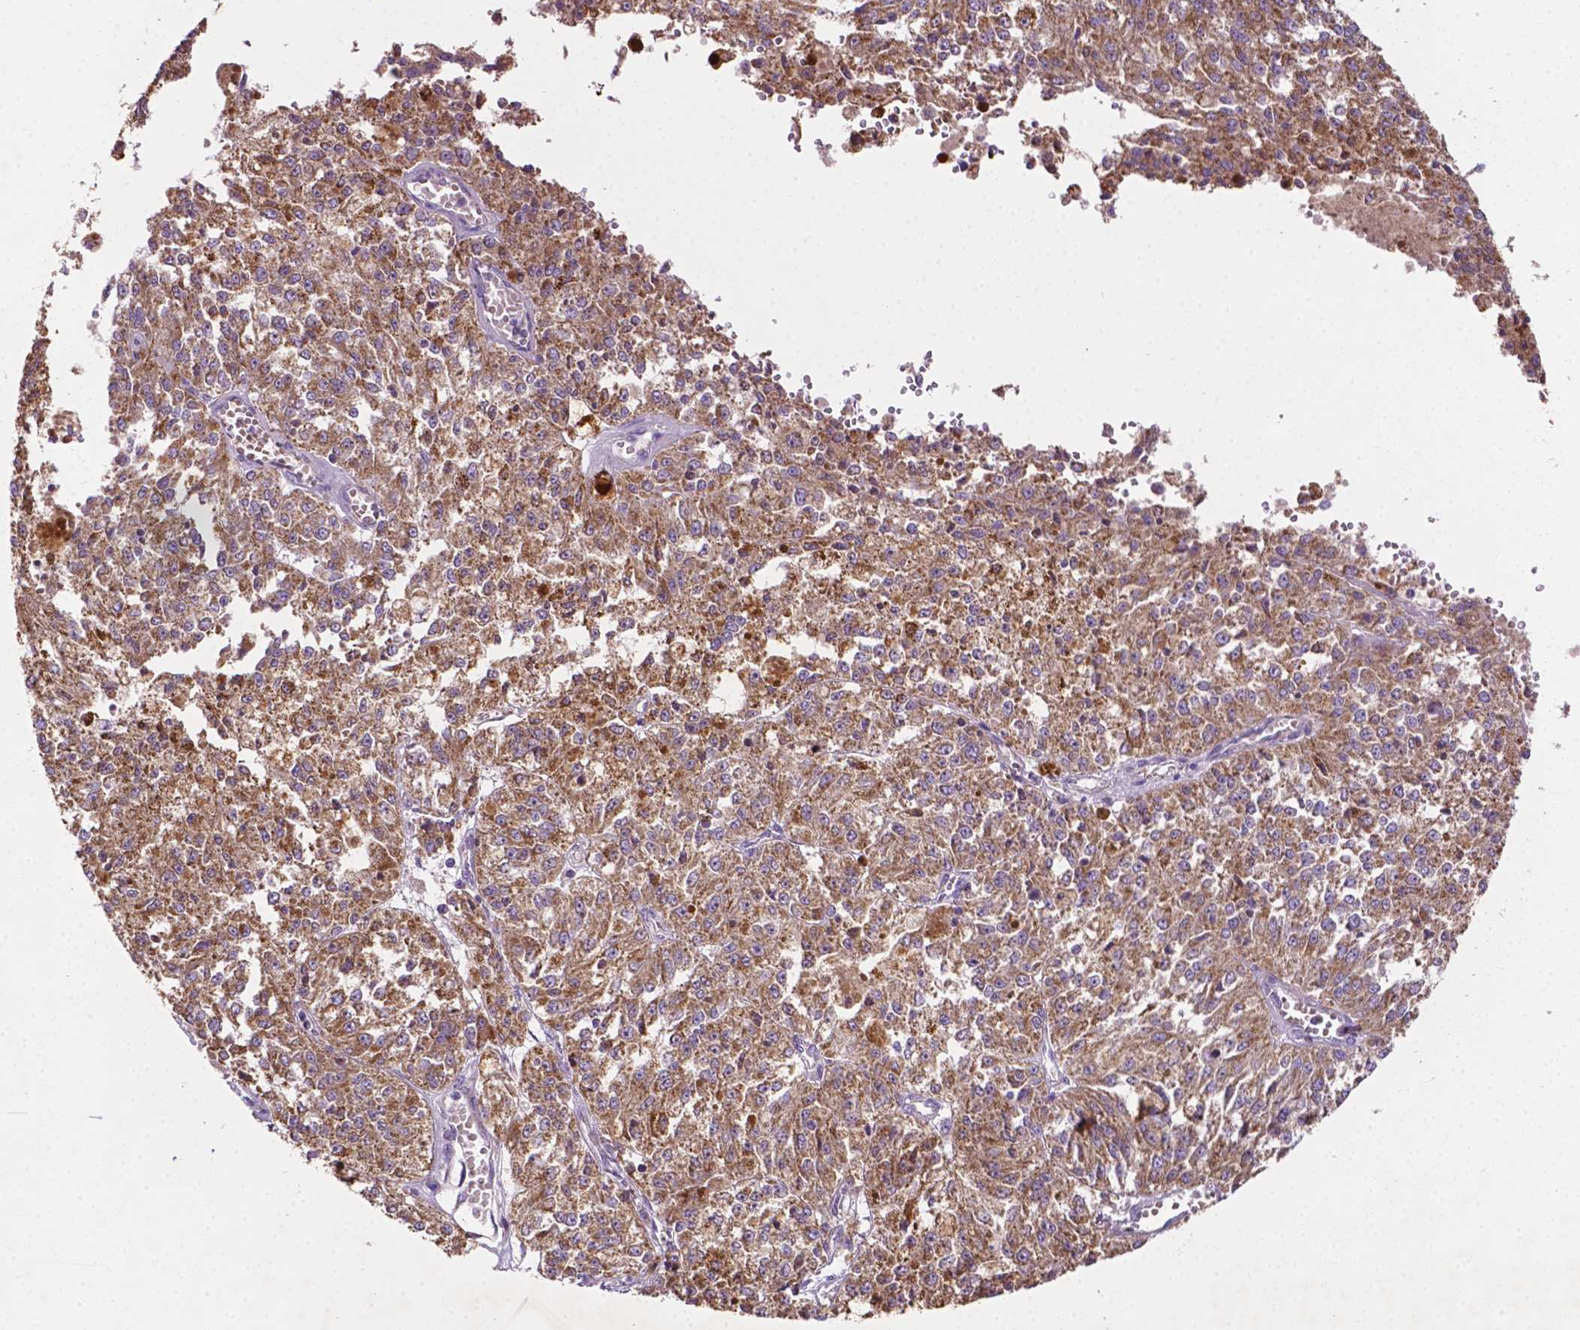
{"staining": {"intensity": "moderate", "quantity": ">75%", "location": "cytoplasmic/membranous"}, "tissue": "melanoma", "cell_type": "Tumor cells", "image_type": "cancer", "snomed": [{"axis": "morphology", "description": "Malignant melanoma, Metastatic site"}, {"axis": "topography", "description": "Lymph node"}], "caption": "Immunohistochemical staining of malignant melanoma (metastatic site) displays medium levels of moderate cytoplasmic/membranous positivity in about >75% of tumor cells. (DAB (3,3'-diaminobenzidine) IHC with brightfield microscopy, high magnification).", "gene": "ILVBL", "patient": {"sex": "female", "age": 64}}